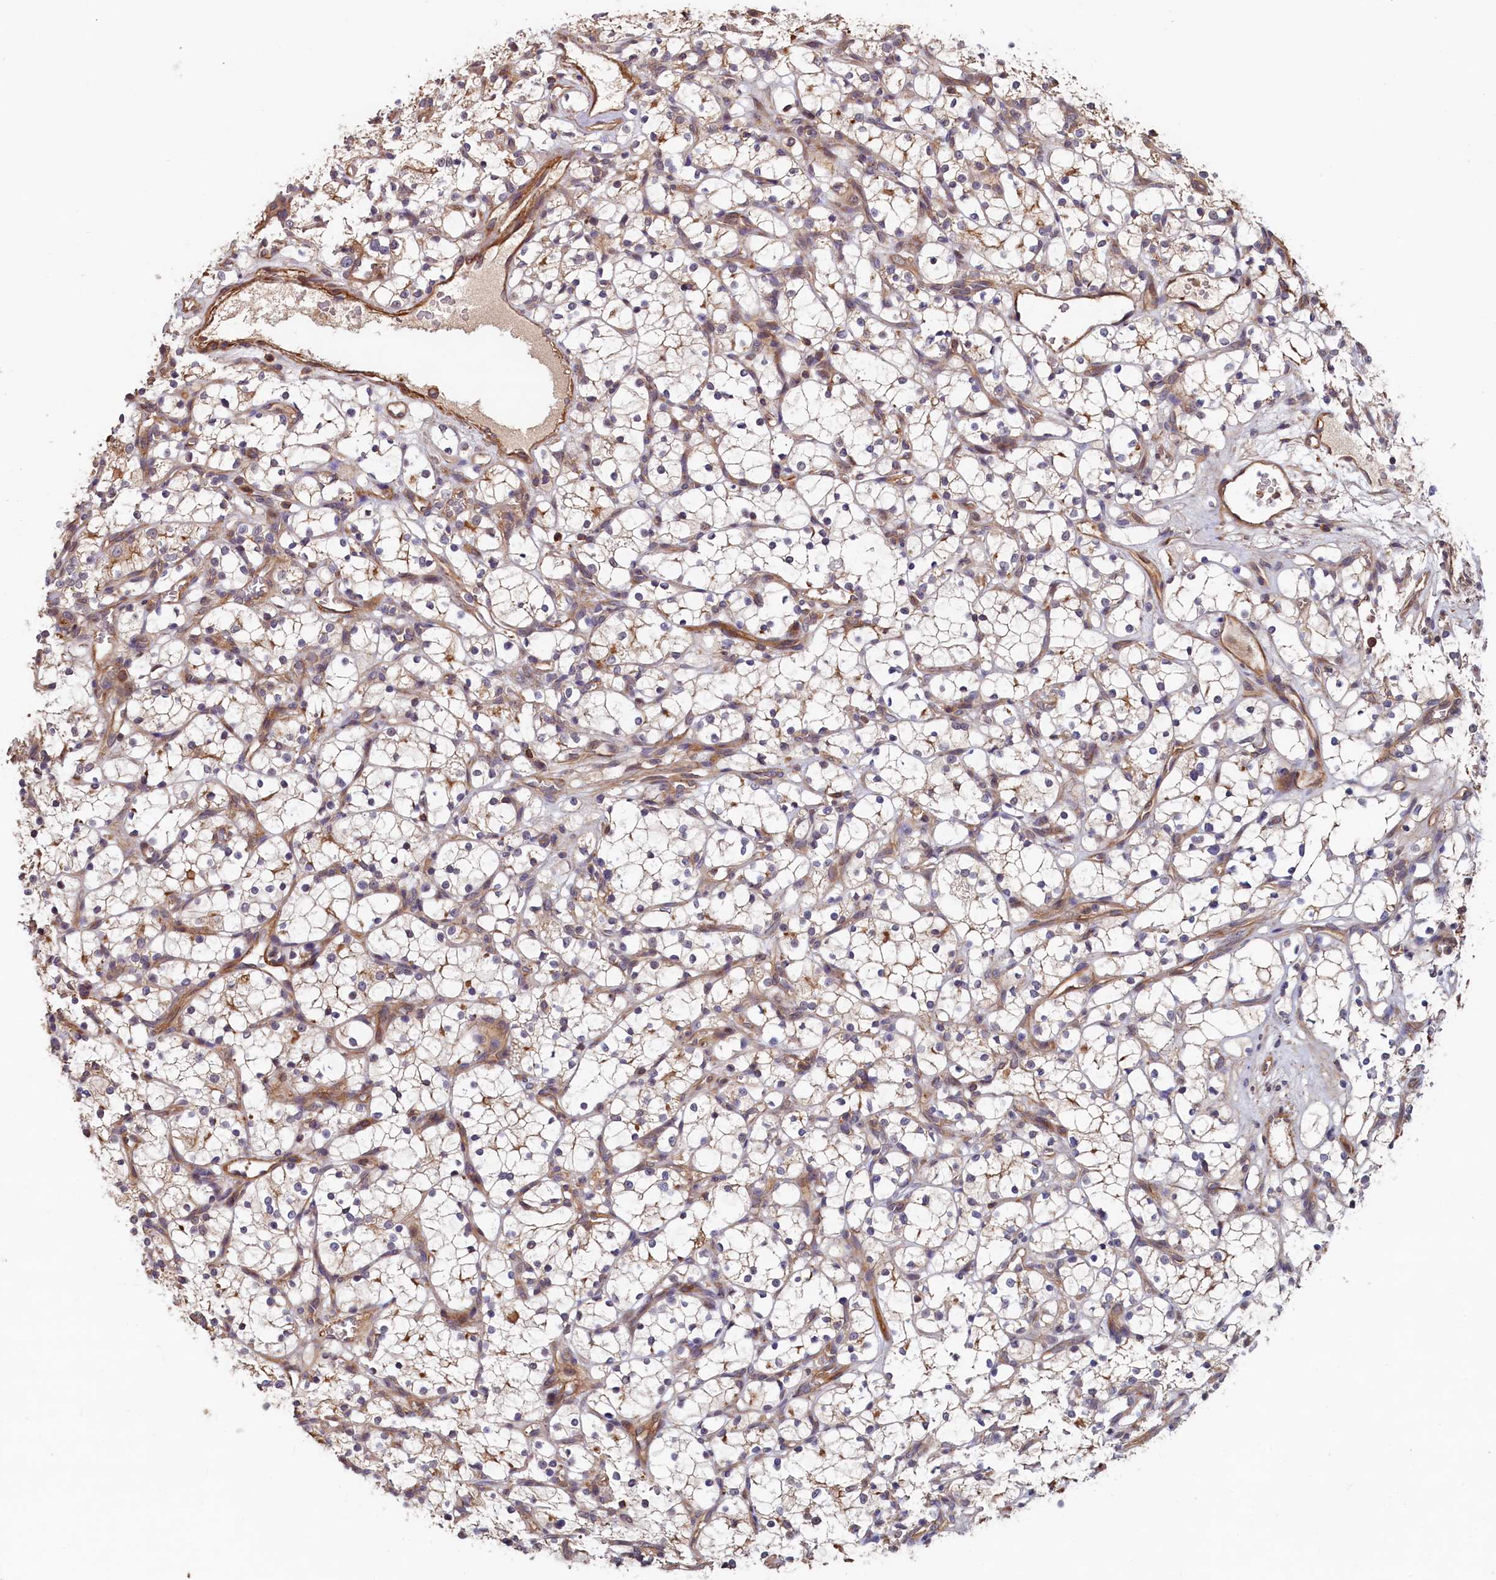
{"staining": {"intensity": "weak", "quantity": "<25%", "location": "cytoplasmic/membranous"}, "tissue": "renal cancer", "cell_type": "Tumor cells", "image_type": "cancer", "snomed": [{"axis": "morphology", "description": "Adenocarcinoma, NOS"}, {"axis": "topography", "description": "Kidney"}], "caption": "The IHC histopathology image has no significant positivity in tumor cells of renal cancer (adenocarcinoma) tissue.", "gene": "DUOXA1", "patient": {"sex": "female", "age": 69}}